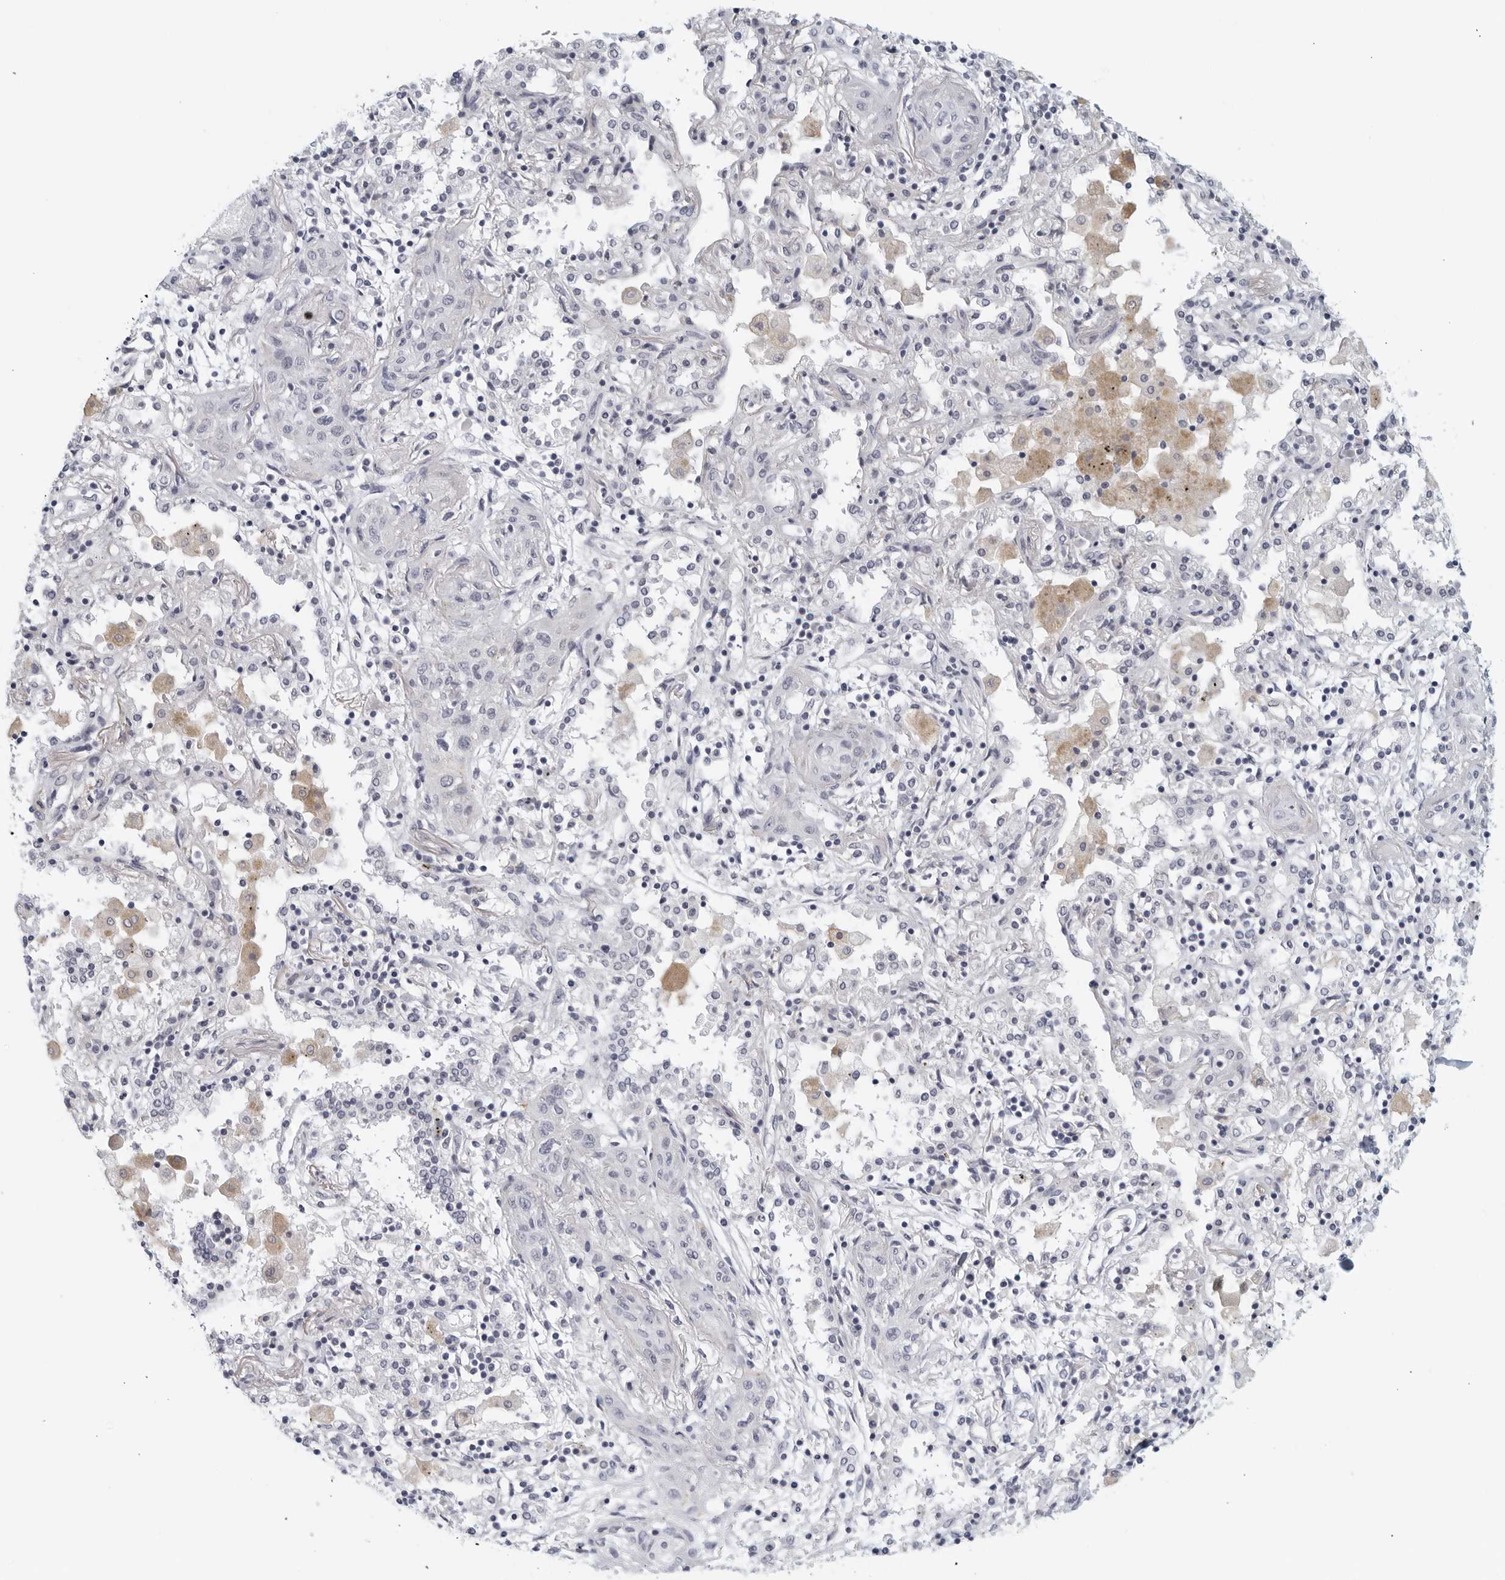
{"staining": {"intensity": "negative", "quantity": "none", "location": "none"}, "tissue": "lung cancer", "cell_type": "Tumor cells", "image_type": "cancer", "snomed": [{"axis": "morphology", "description": "Squamous cell carcinoma, NOS"}, {"axis": "topography", "description": "Lung"}], "caption": "A high-resolution image shows immunohistochemistry (IHC) staining of lung squamous cell carcinoma, which shows no significant staining in tumor cells.", "gene": "MATN1", "patient": {"sex": "female", "age": 47}}